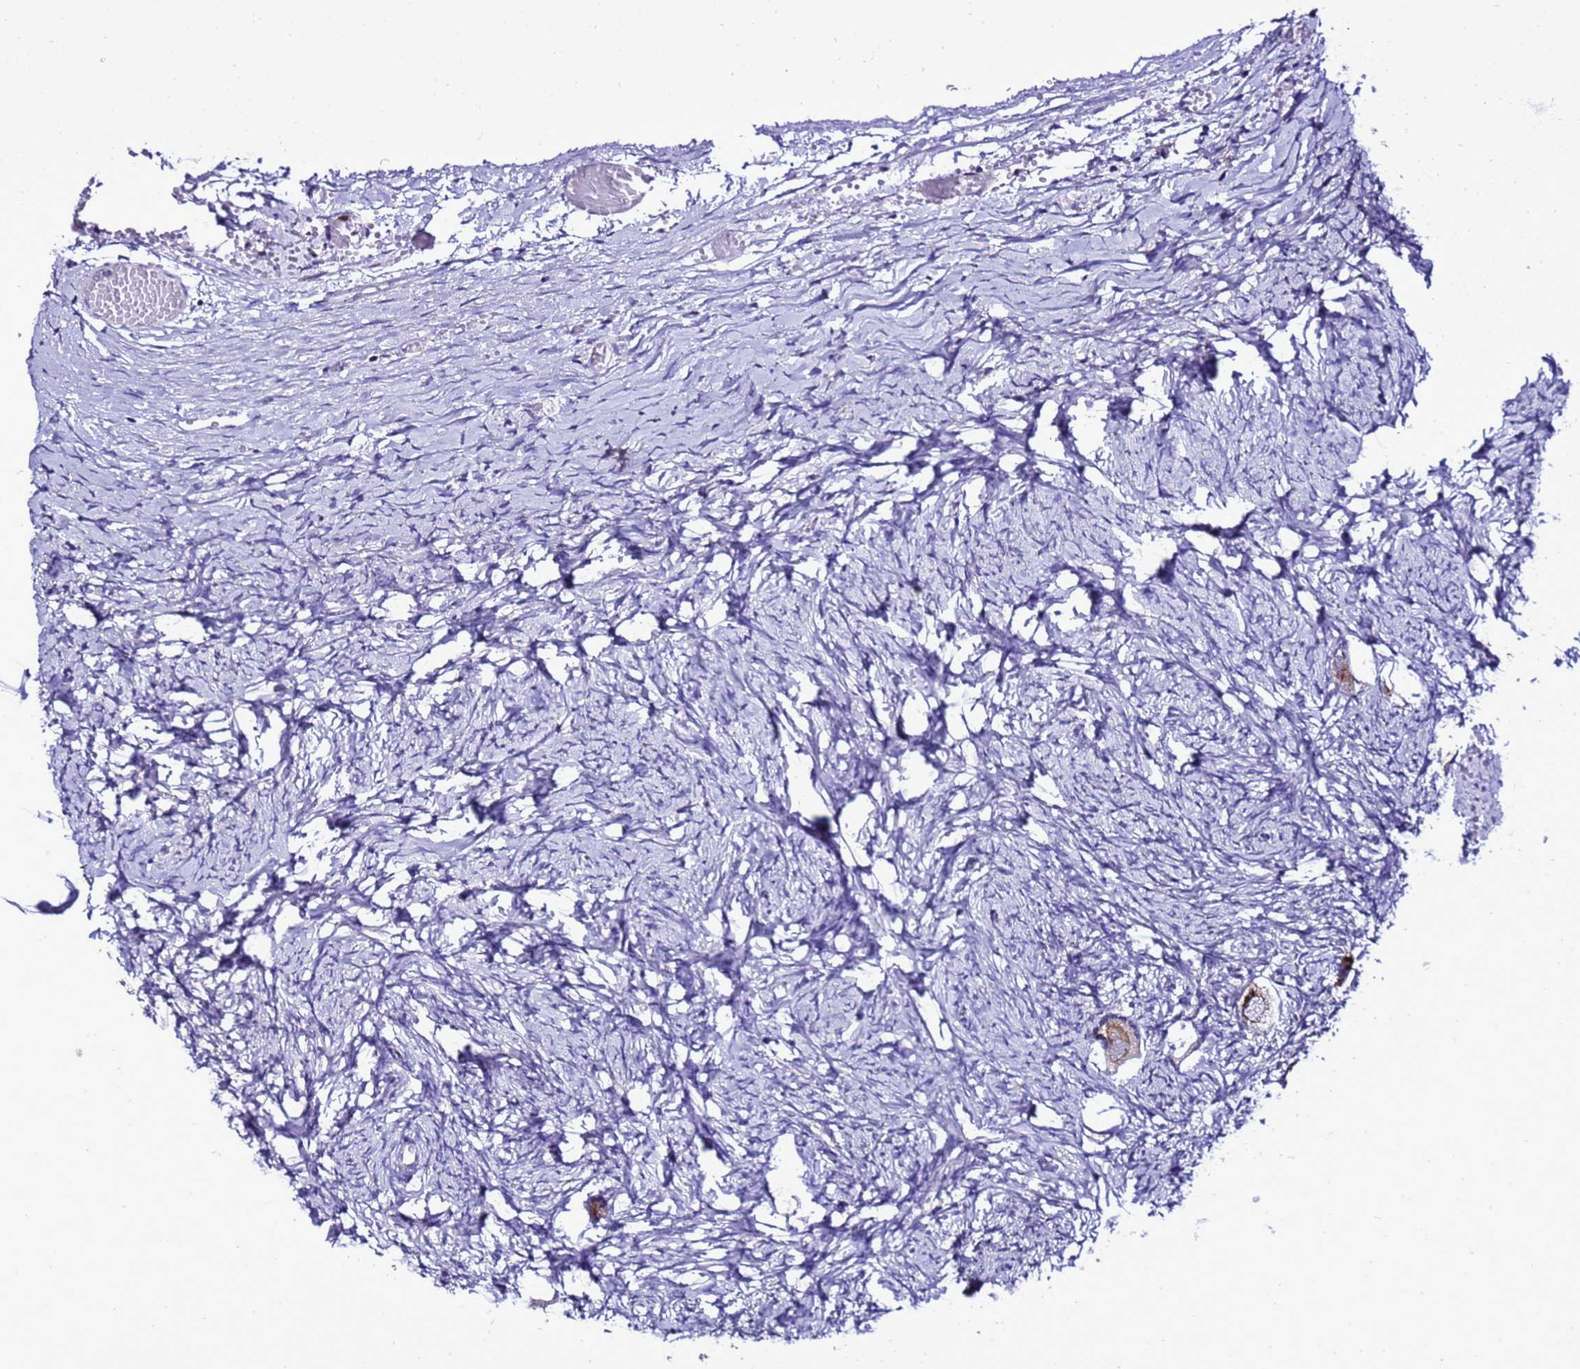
{"staining": {"intensity": "weak", "quantity": "25%-75%", "location": "cytoplasmic/membranous"}, "tissue": "ovary", "cell_type": "Follicle cells", "image_type": "normal", "snomed": [{"axis": "morphology", "description": "Normal tissue, NOS"}, {"axis": "topography", "description": "Ovary"}], "caption": "Weak cytoplasmic/membranous protein expression is seen in about 25%-75% of follicle cells in ovary. Using DAB (3,3'-diaminobenzidine) (brown) and hematoxylin (blue) stains, captured at high magnification using brightfield microscopy.", "gene": "DPH6", "patient": {"sex": "female", "age": 27}}